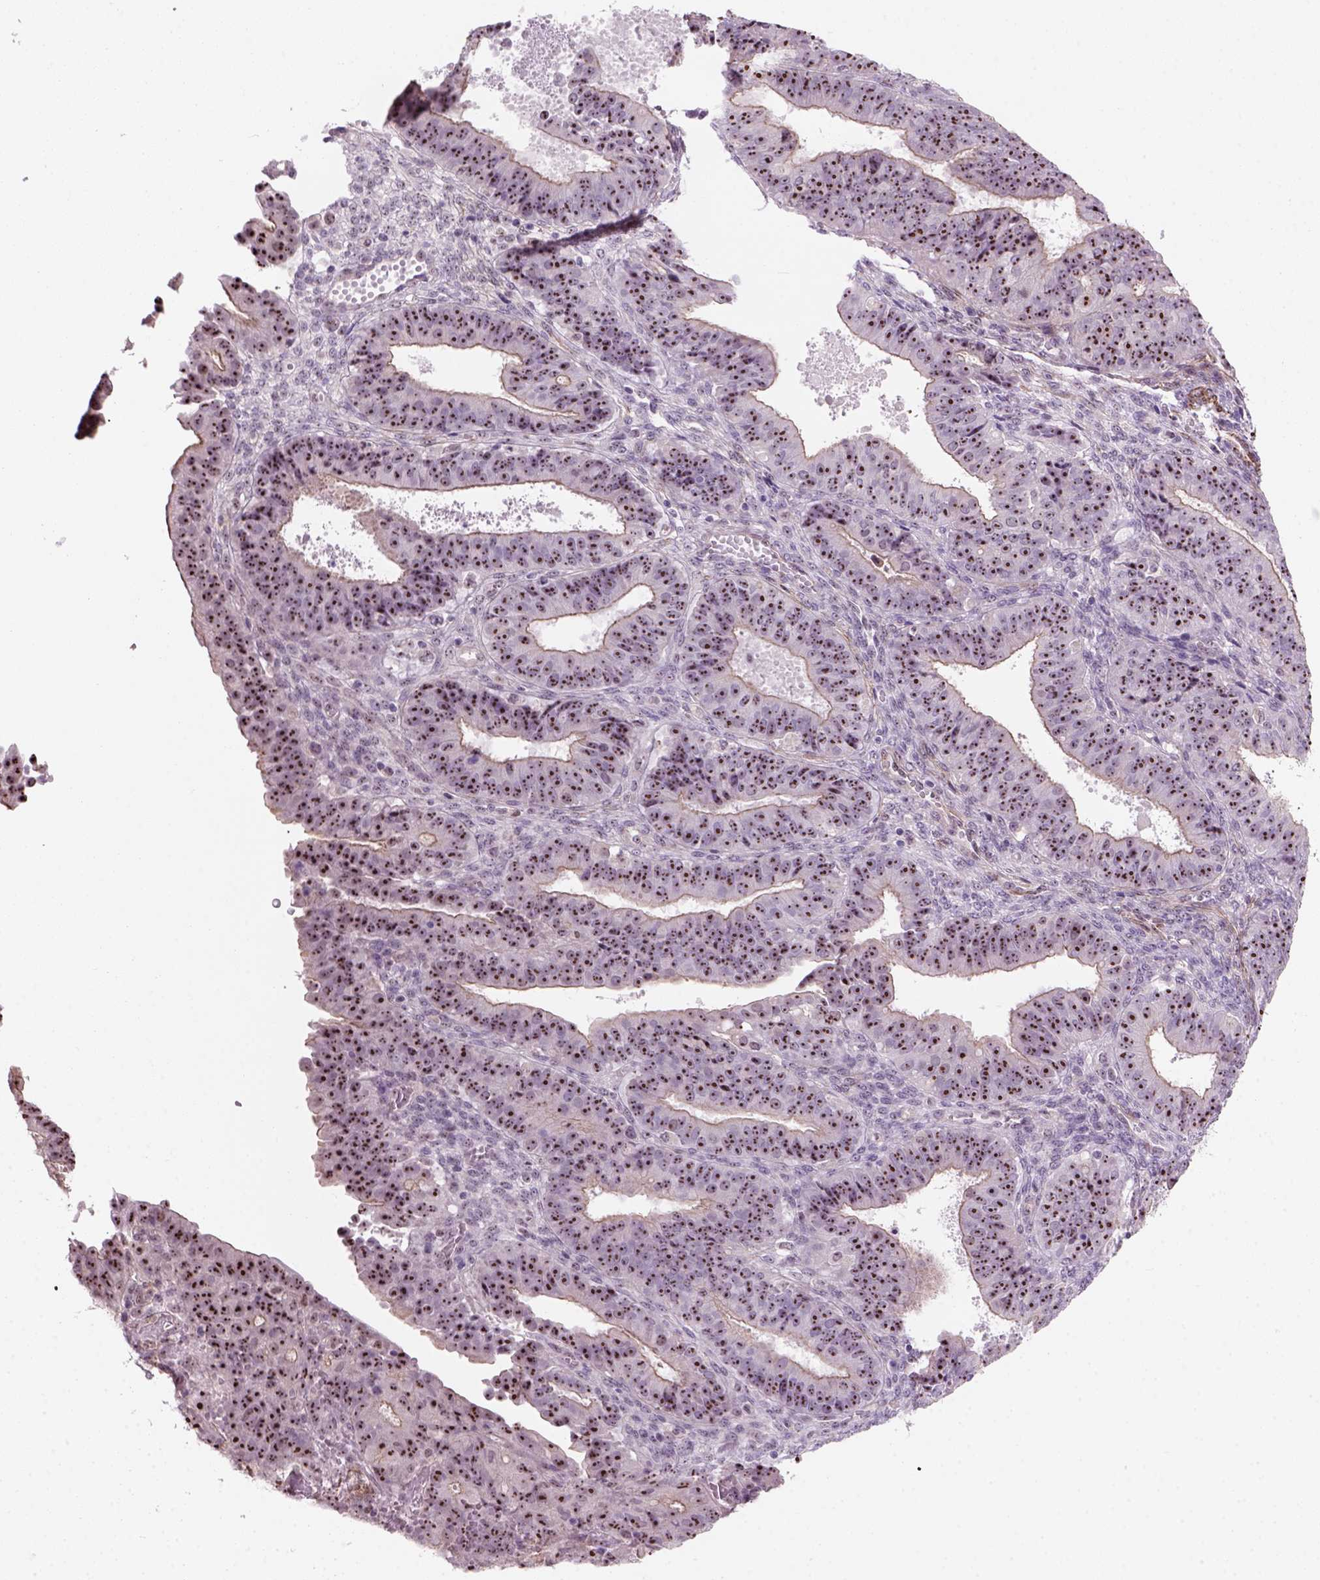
{"staining": {"intensity": "strong", "quantity": ">75%", "location": "nuclear"}, "tissue": "ovarian cancer", "cell_type": "Tumor cells", "image_type": "cancer", "snomed": [{"axis": "morphology", "description": "Carcinoma, endometroid"}, {"axis": "topography", "description": "Ovary"}], "caption": "The immunohistochemical stain labels strong nuclear positivity in tumor cells of endometroid carcinoma (ovarian) tissue. The staining is performed using DAB (3,3'-diaminobenzidine) brown chromogen to label protein expression. The nuclei are counter-stained blue using hematoxylin.", "gene": "RRS1", "patient": {"sex": "female", "age": 42}}